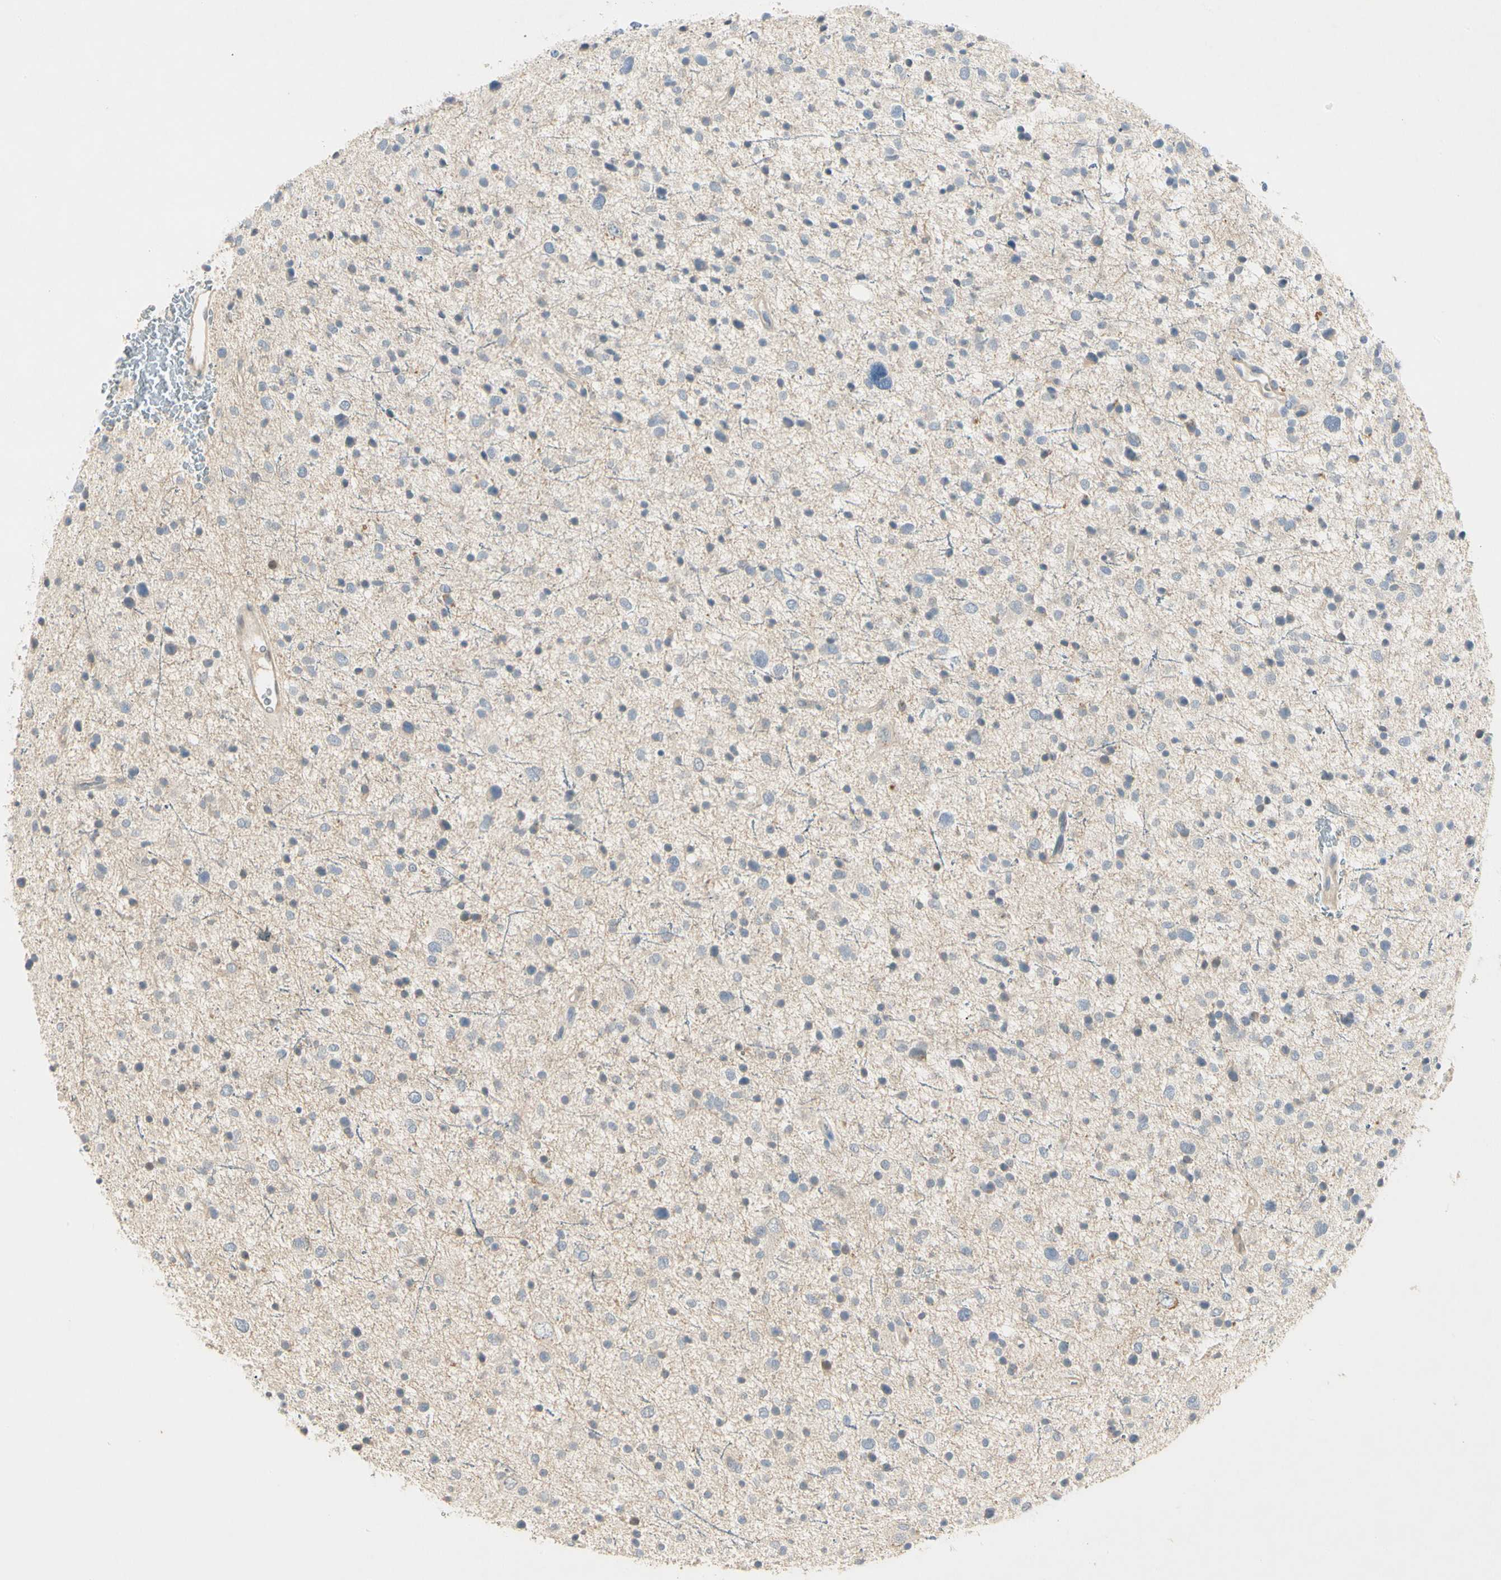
{"staining": {"intensity": "negative", "quantity": "none", "location": "none"}, "tissue": "glioma", "cell_type": "Tumor cells", "image_type": "cancer", "snomed": [{"axis": "morphology", "description": "Glioma, malignant, Low grade"}, {"axis": "topography", "description": "Brain"}], "caption": "Tumor cells are negative for protein expression in human low-grade glioma (malignant). (DAB (3,3'-diaminobenzidine) IHC visualized using brightfield microscopy, high magnification).", "gene": "PRSS21", "patient": {"sex": "female", "age": 37}}